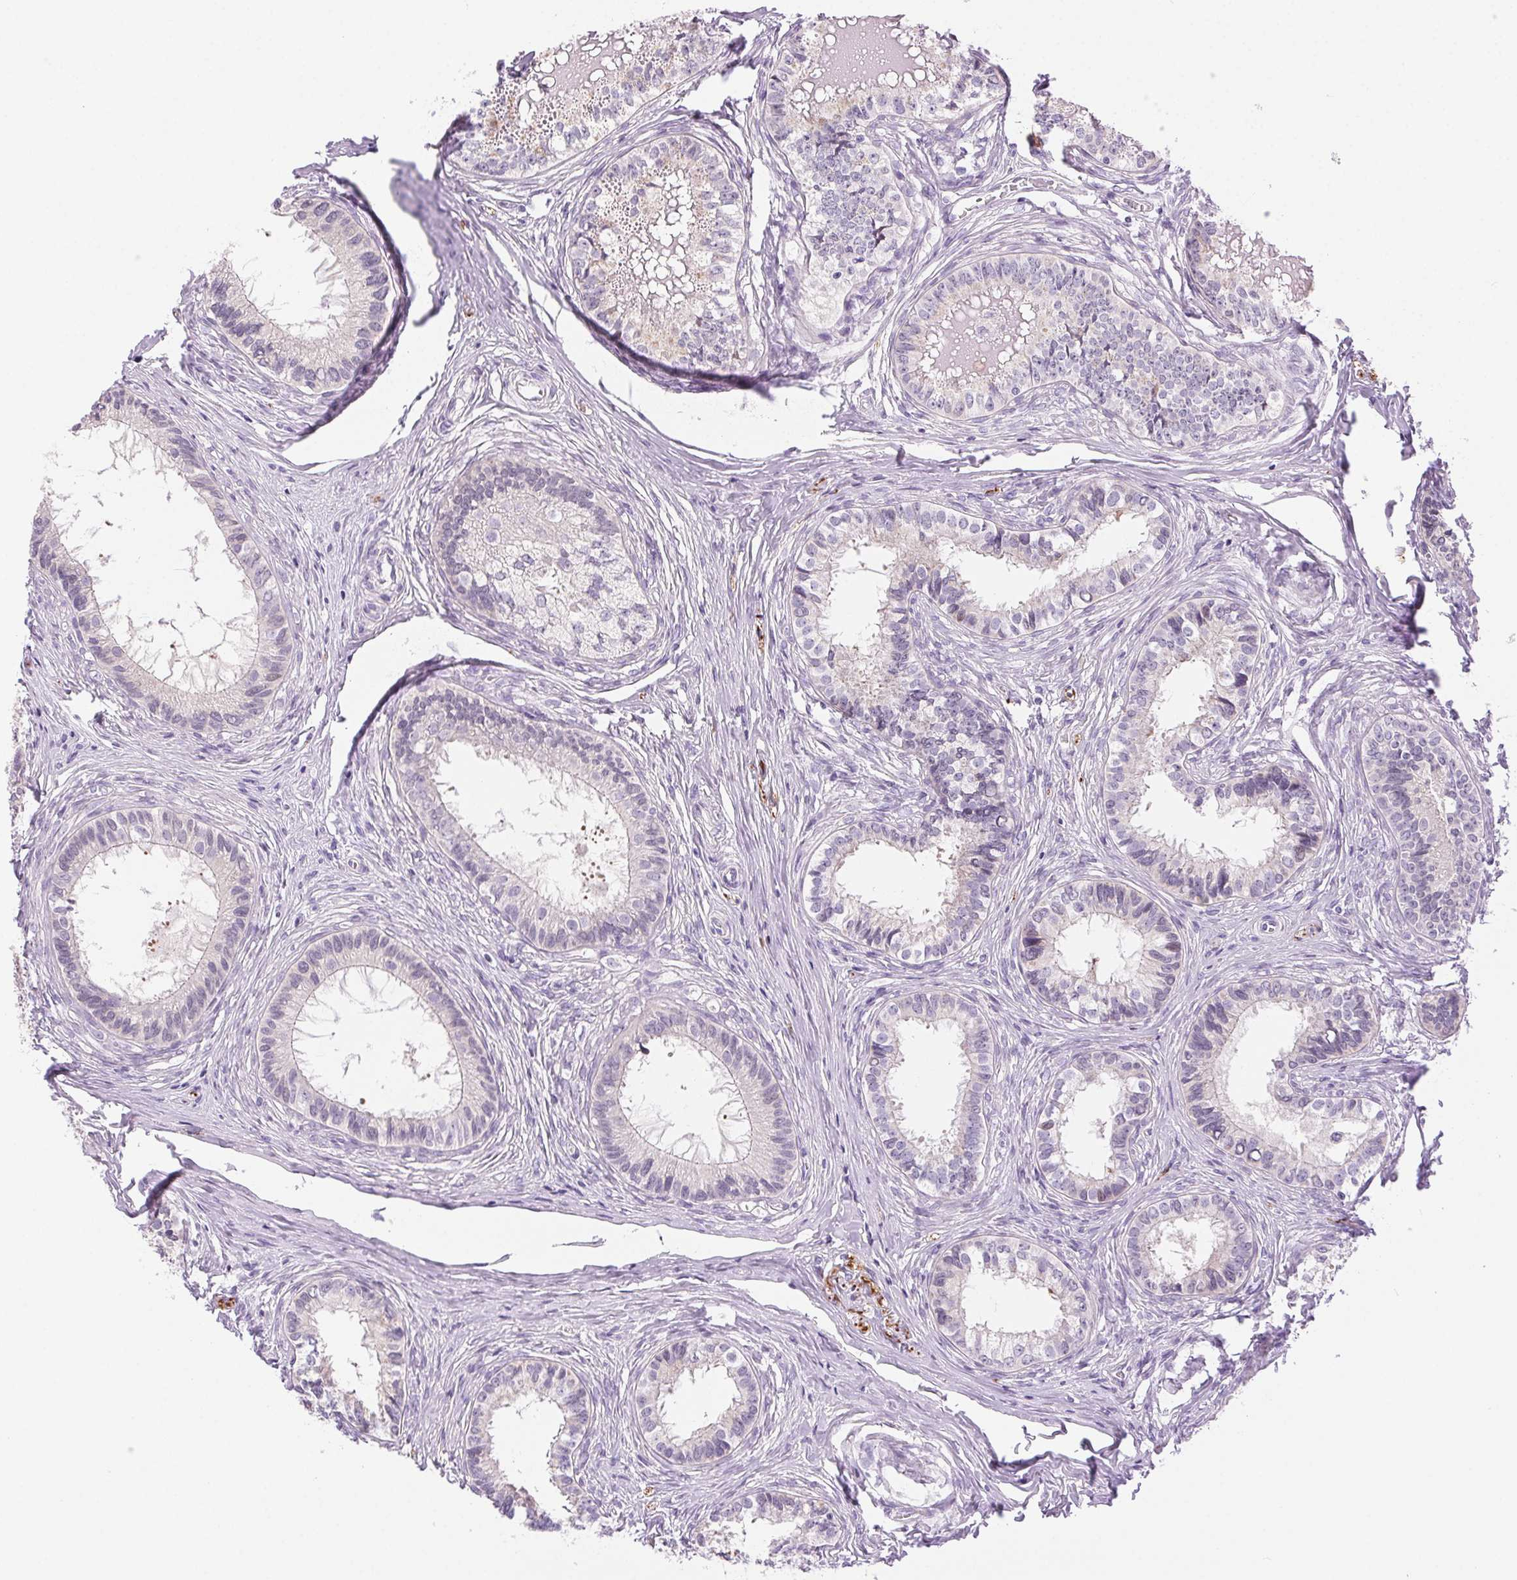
{"staining": {"intensity": "weak", "quantity": "<25%", "location": "nuclear"}, "tissue": "epididymis", "cell_type": "Glandular cells", "image_type": "normal", "snomed": [{"axis": "morphology", "description": "Normal tissue, NOS"}, {"axis": "topography", "description": "Epididymis"}], "caption": "Immunohistochemistry (IHC) micrograph of benign epididymis: epididymis stained with DAB (3,3'-diaminobenzidine) demonstrates no significant protein staining in glandular cells.", "gene": "SYT11", "patient": {"sex": "male", "age": 34}}